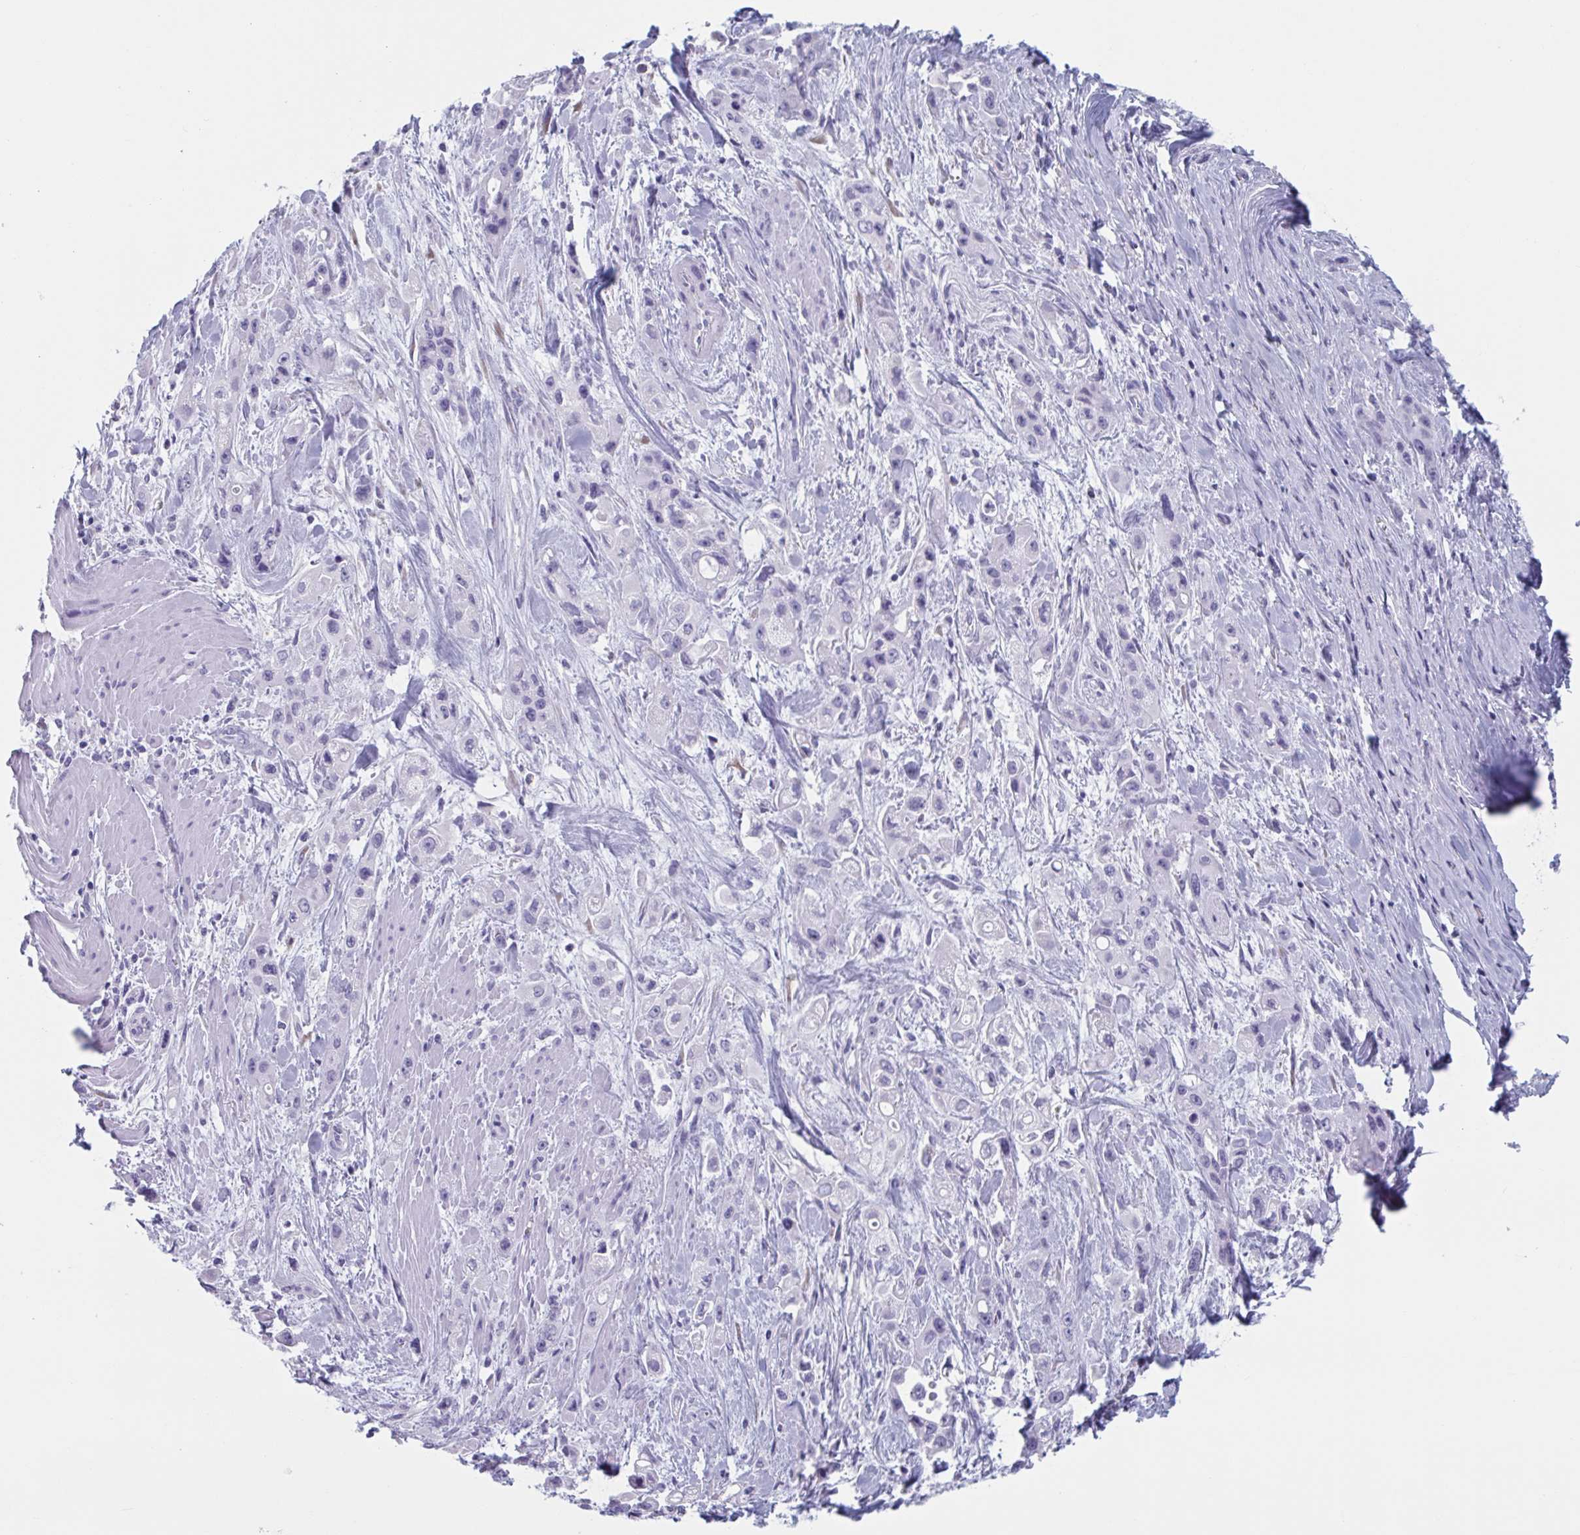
{"staining": {"intensity": "negative", "quantity": "none", "location": "none"}, "tissue": "pancreatic cancer", "cell_type": "Tumor cells", "image_type": "cancer", "snomed": [{"axis": "morphology", "description": "Adenocarcinoma, NOS"}, {"axis": "topography", "description": "Pancreas"}], "caption": "DAB immunohistochemical staining of pancreatic cancer reveals no significant positivity in tumor cells.", "gene": "HSD11B2", "patient": {"sex": "female", "age": 66}}